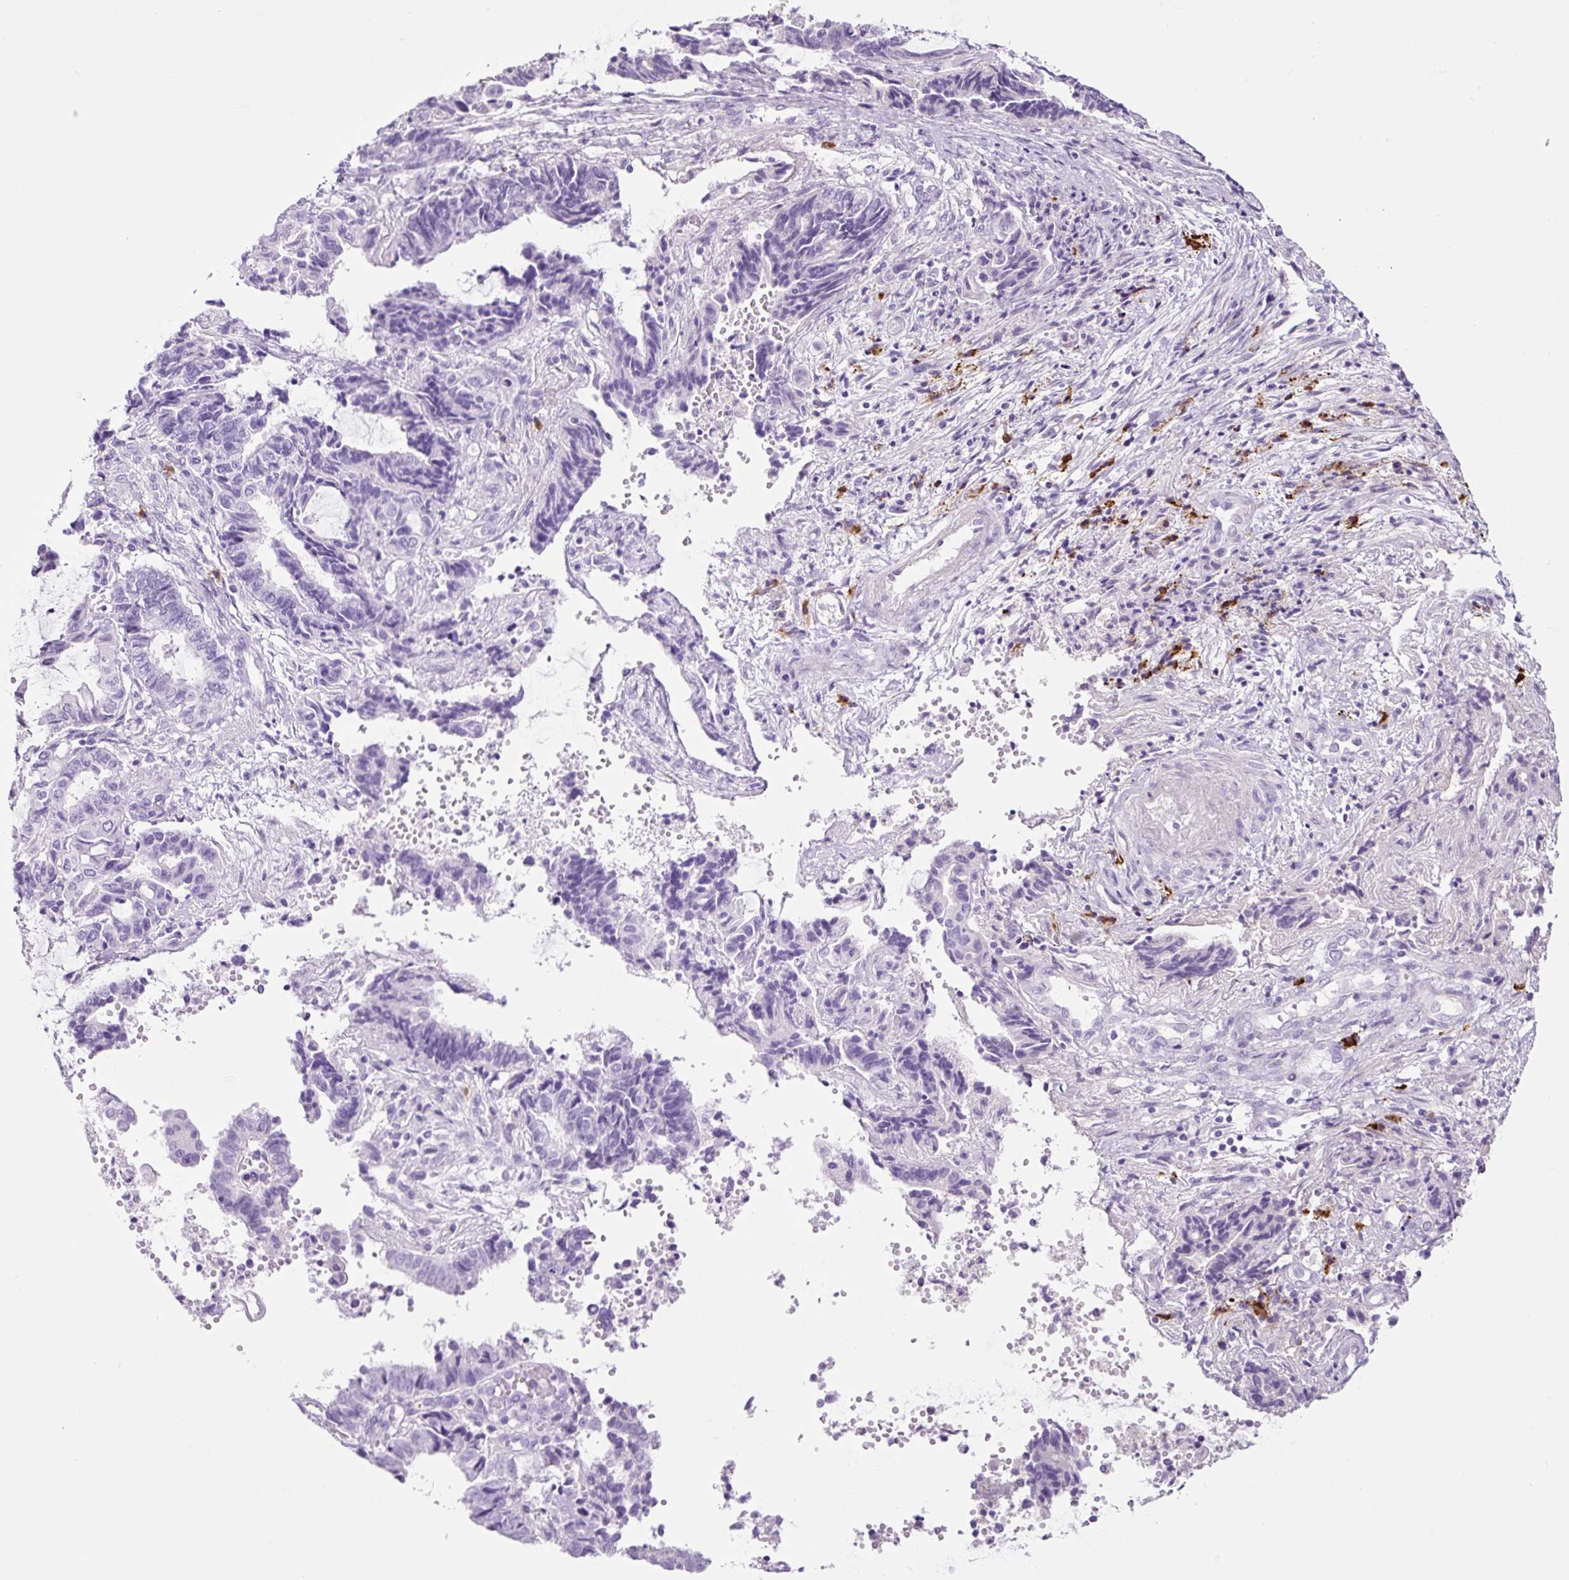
{"staining": {"intensity": "negative", "quantity": "none", "location": "none"}, "tissue": "endometrial cancer", "cell_type": "Tumor cells", "image_type": "cancer", "snomed": [{"axis": "morphology", "description": "Adenocarcinoma, NOS"}, {"axis": "topography", "description": "Uterus"}, {"axis": "topography", "description": "Endometrium"}], "caption": "A histopathology image of human endometrial adenocarcinoma is negative for staining in tumor cells.", "gene": "RNF212B", "patient": {"sex": "female", "age": 70}}